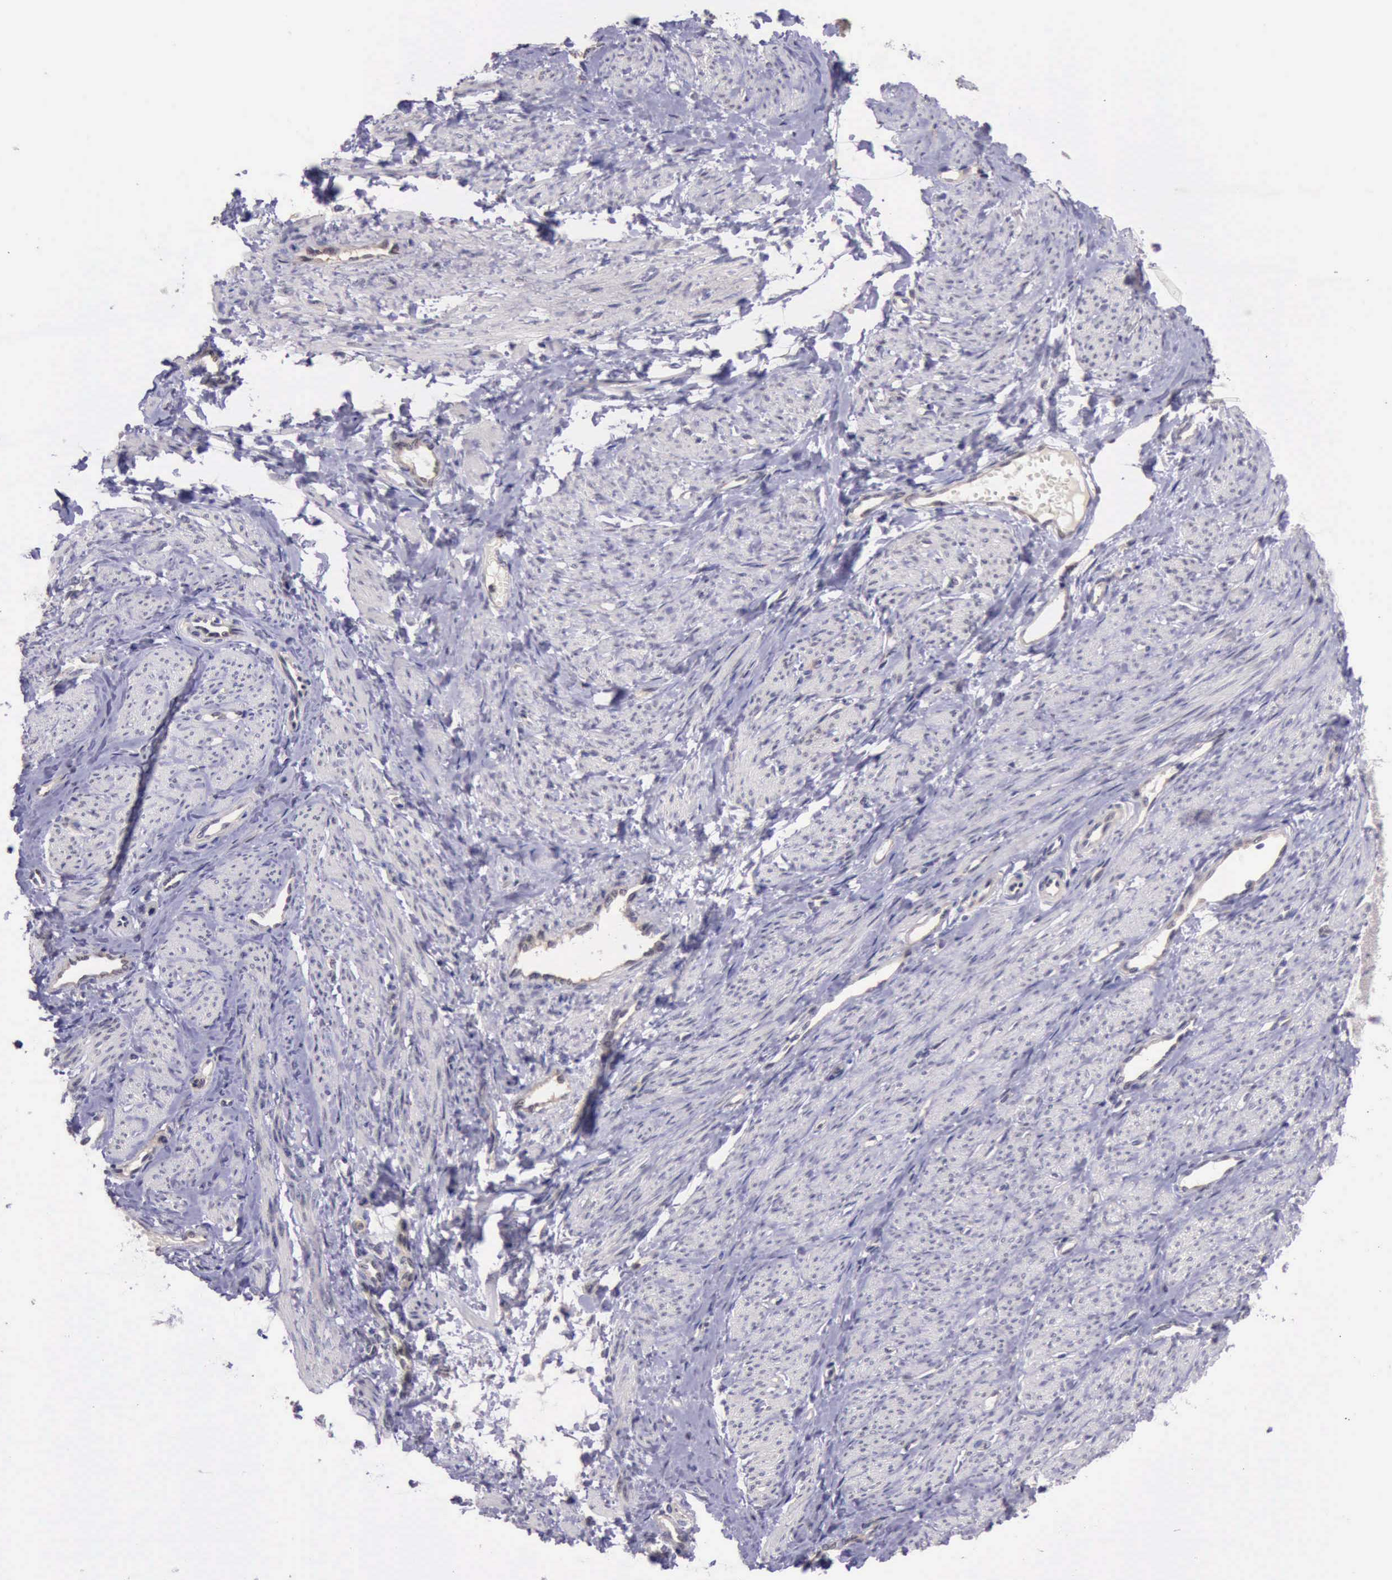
{"staining": {"intensity": "negative", "quantity": "none", "location": "none"}, "tissue": "smooth muscle", "cell_type": "Smooth muscle cells", "image_type": "normal", "snomed": [{"axis": "morphology", "description": "Normal tissue, NOS"}, {"axis": "topography", "description": "Smooth muscle"}, {"axis": "topography", "description": "Uterus"}], "caption": "A high-resolution image shows immunohistochemistry (IHC) staining of benign smooth muscle, which displays no significant staining in smooth muscle cells. Nuclei are stained in blue.", "gene": "PLEK2", "patient": {"sex": "female", "age": 39}}